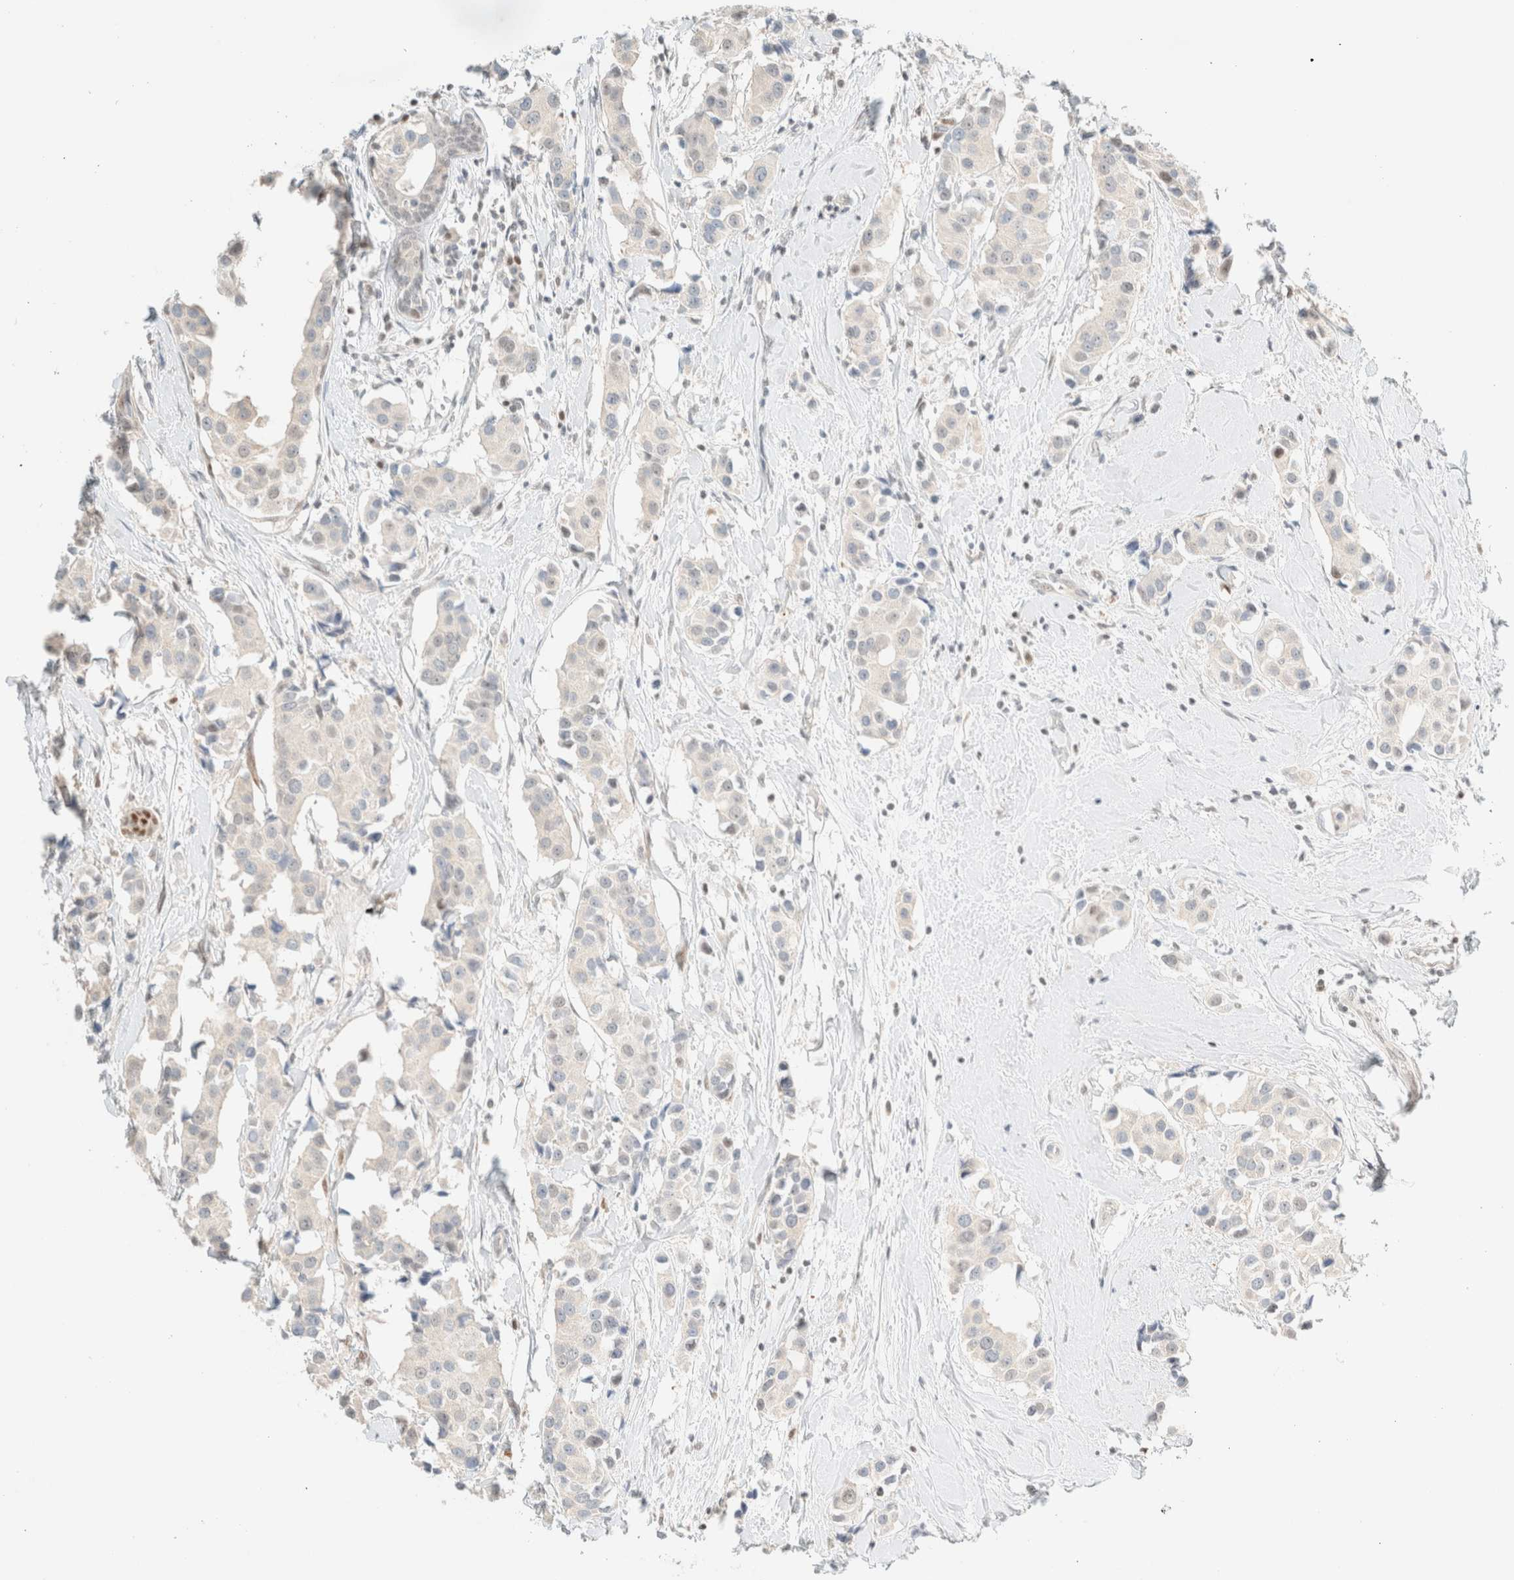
{"staining": {"intensity": "negative", "quantity": "none", "location": "none"}, "tissue": "breast cancer", "cell_type": "Tumor cells", "image_type": "cancer", "snomed": [{"axis": "morphology", "description": "Normal tissue, NOS"}, {"axis": "morphology", "description": "Duct carcinoma"}, {"axis": "topography", "description": "Breast"}], "caption": "IHC image of breast infiltrating ductal carcinoma stained for a protein (brown), which shows no expression in tumor cells.", "gene": "TSR1", "patient": {"sex": "female", "age": 39}}